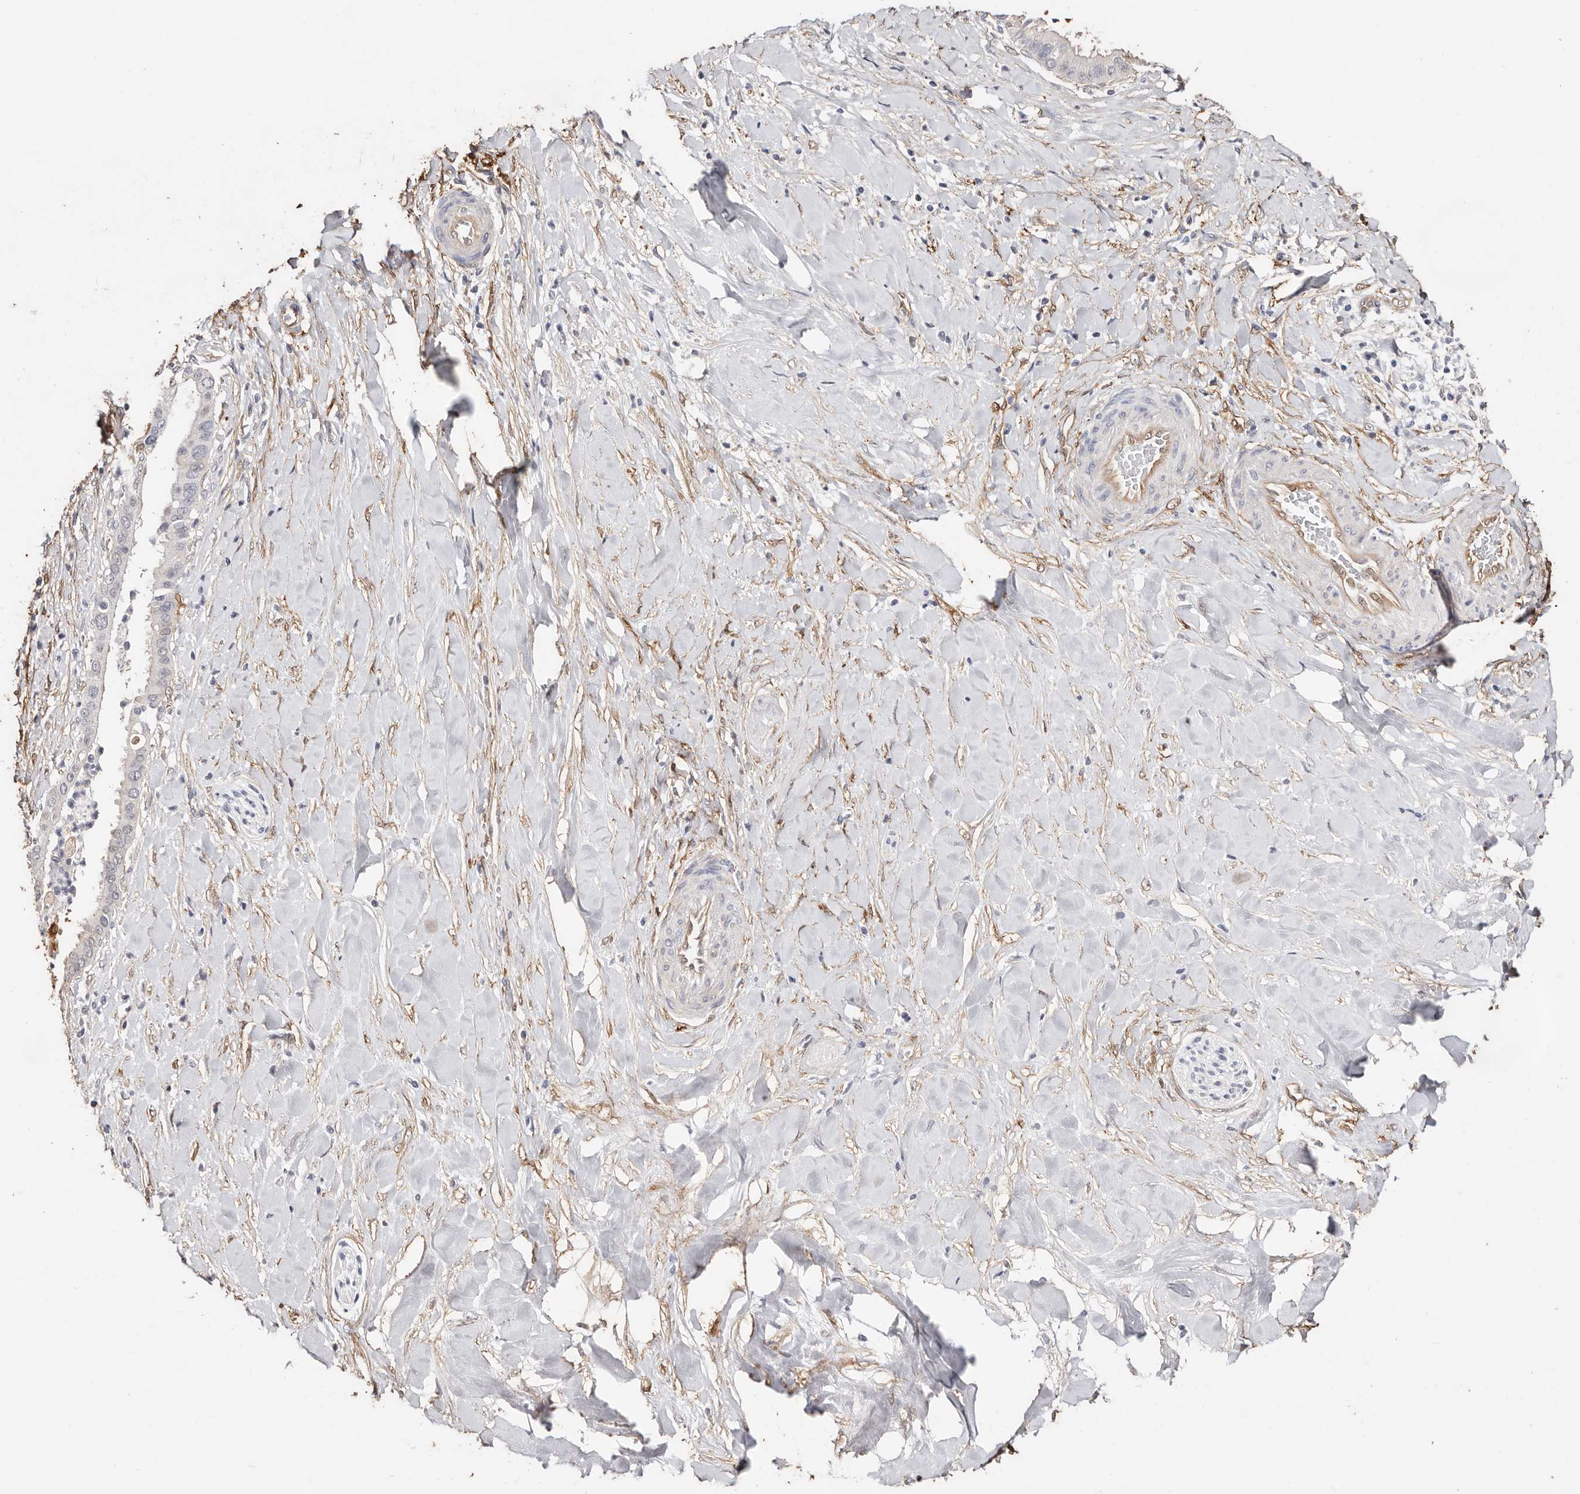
{"staining": {"intensity": "negative", "quantity": "none", "location": "none"}, "tissue": "liver cancer", "cell_type": "Tumor cells", "image_type": "cancer", "snomed": [{"axis": "morphology", "description": "Cholangiocarcinoma"}, {"axis": "topography", "description": "Liver"}], "caption": "The photomicrograph exhibits no significant positivity in tumor cells of liver cholangiocarcinoma.", "gene": "TGM2", "patient": {"sex": "female", "age": 54}}